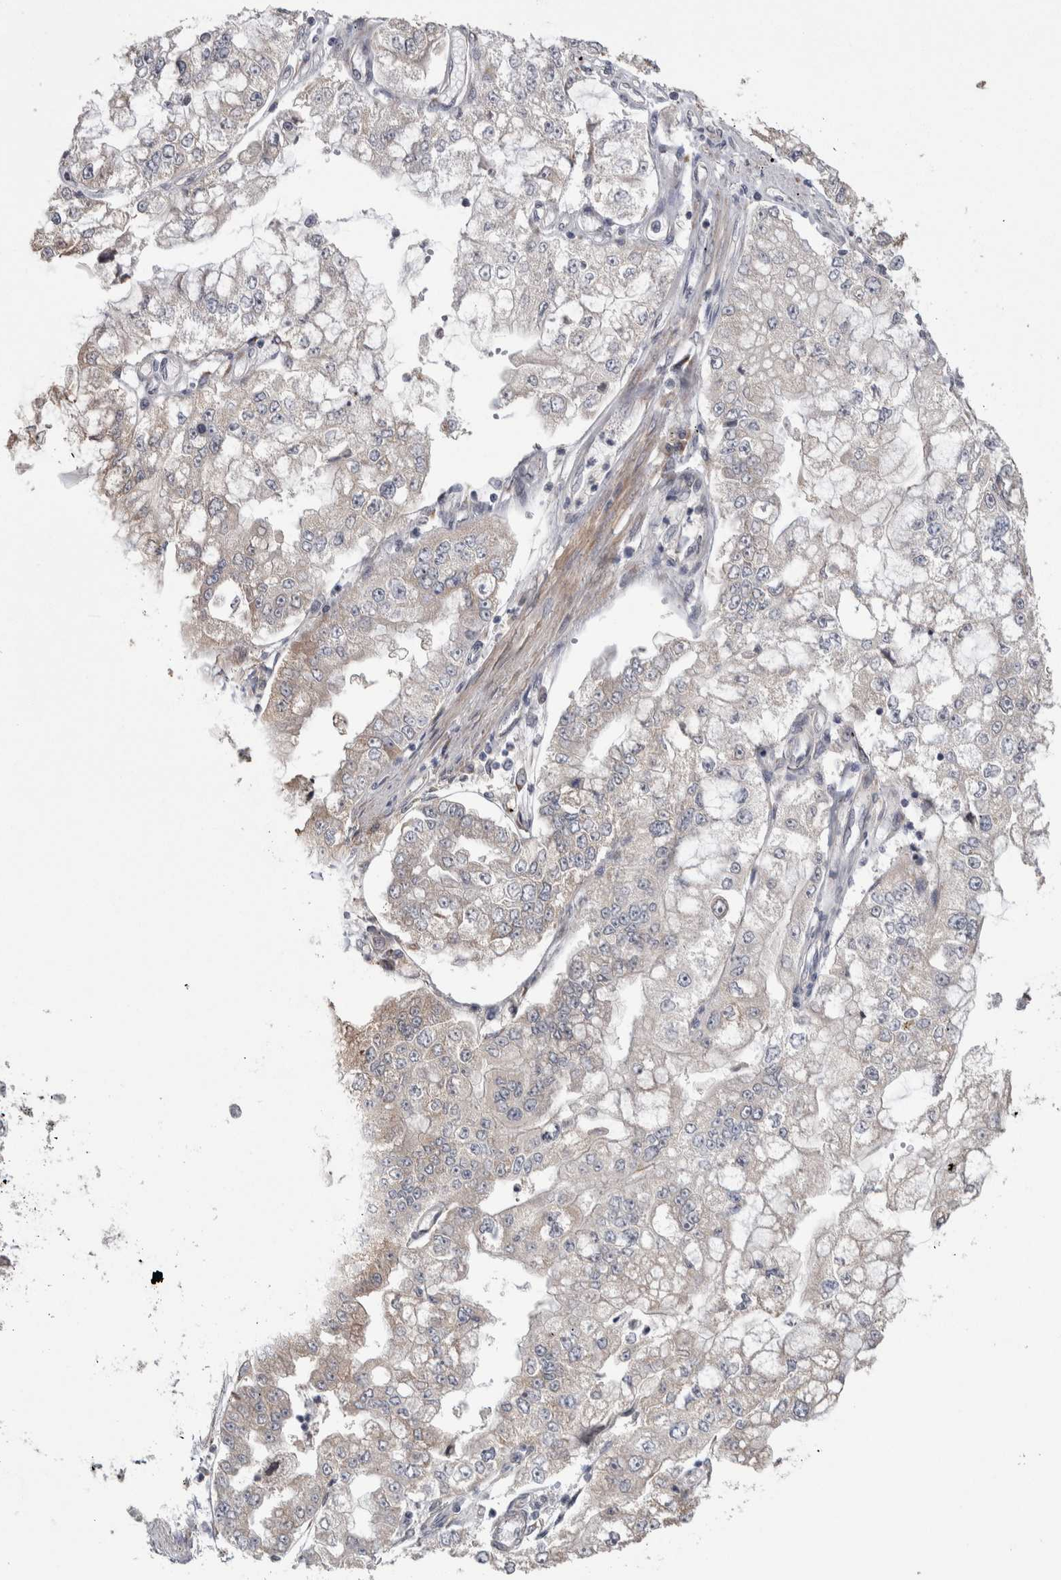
{"staining": {"intensity": "weak", "quantity": "<25%", "location": "cytoplasmic/membranous"}, "tissue": "stomach cancer", "cell_type": "Tumor cells", "image_type": "cancer", "snomed": [{"axis": "morphology", "description": "Adenocarcinoma, NOS"}, {"axis": "topography", "description": "Stomach"}], "caption": "Tumor cells are negative for brown protein staining in stomach cancer (adenocarcinoma). (DAB (3,3'-diaminobenzidine) immunohistochemistry with hematoxylin counter stain).", "gene": "CUL2", "patient": {"sex": "male", "age": 76}}